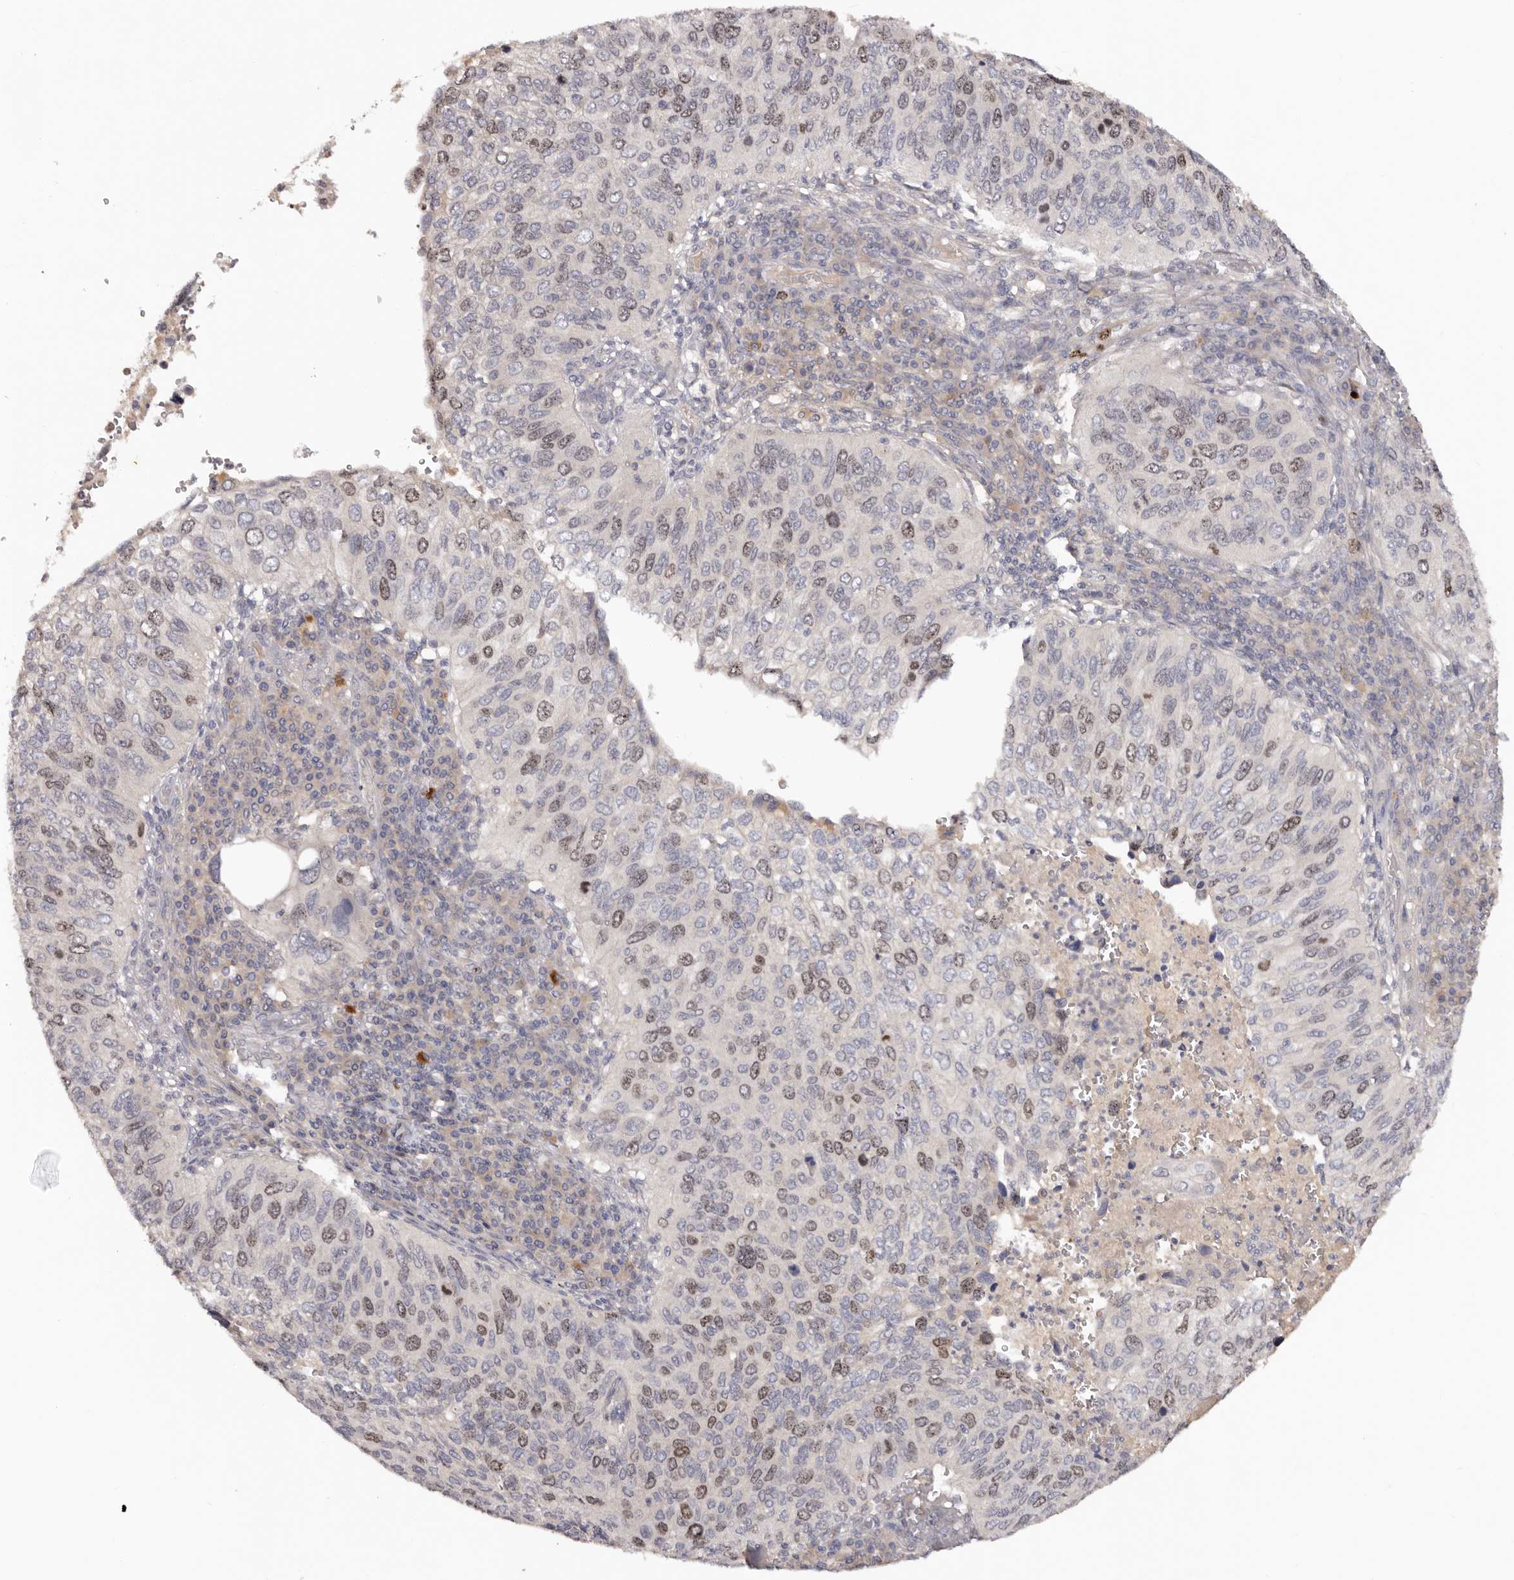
{"staining": {"intensity": "moderate", "quantity": "25%-75%", "location": "nuclear"}, "tissue": "cervical cancer", "cell_type": "Tumor cells", "image_type": "cancer", "snomed": [{"axis": "morphology", "description": "Squamous cell carcinoma, NOS"}, {"axis": "topography", "description": "Cervix"}], "caption": "A high-resolution histopathology image shows immunohistochemistry (IHC) staining of cervical squamous cell carcinoma, which shows moderate nuclear expression in approximately 25%-75% of tumor cells.", "gene": "CCDC190", "patient": {"sex": "female", "age": 38}}